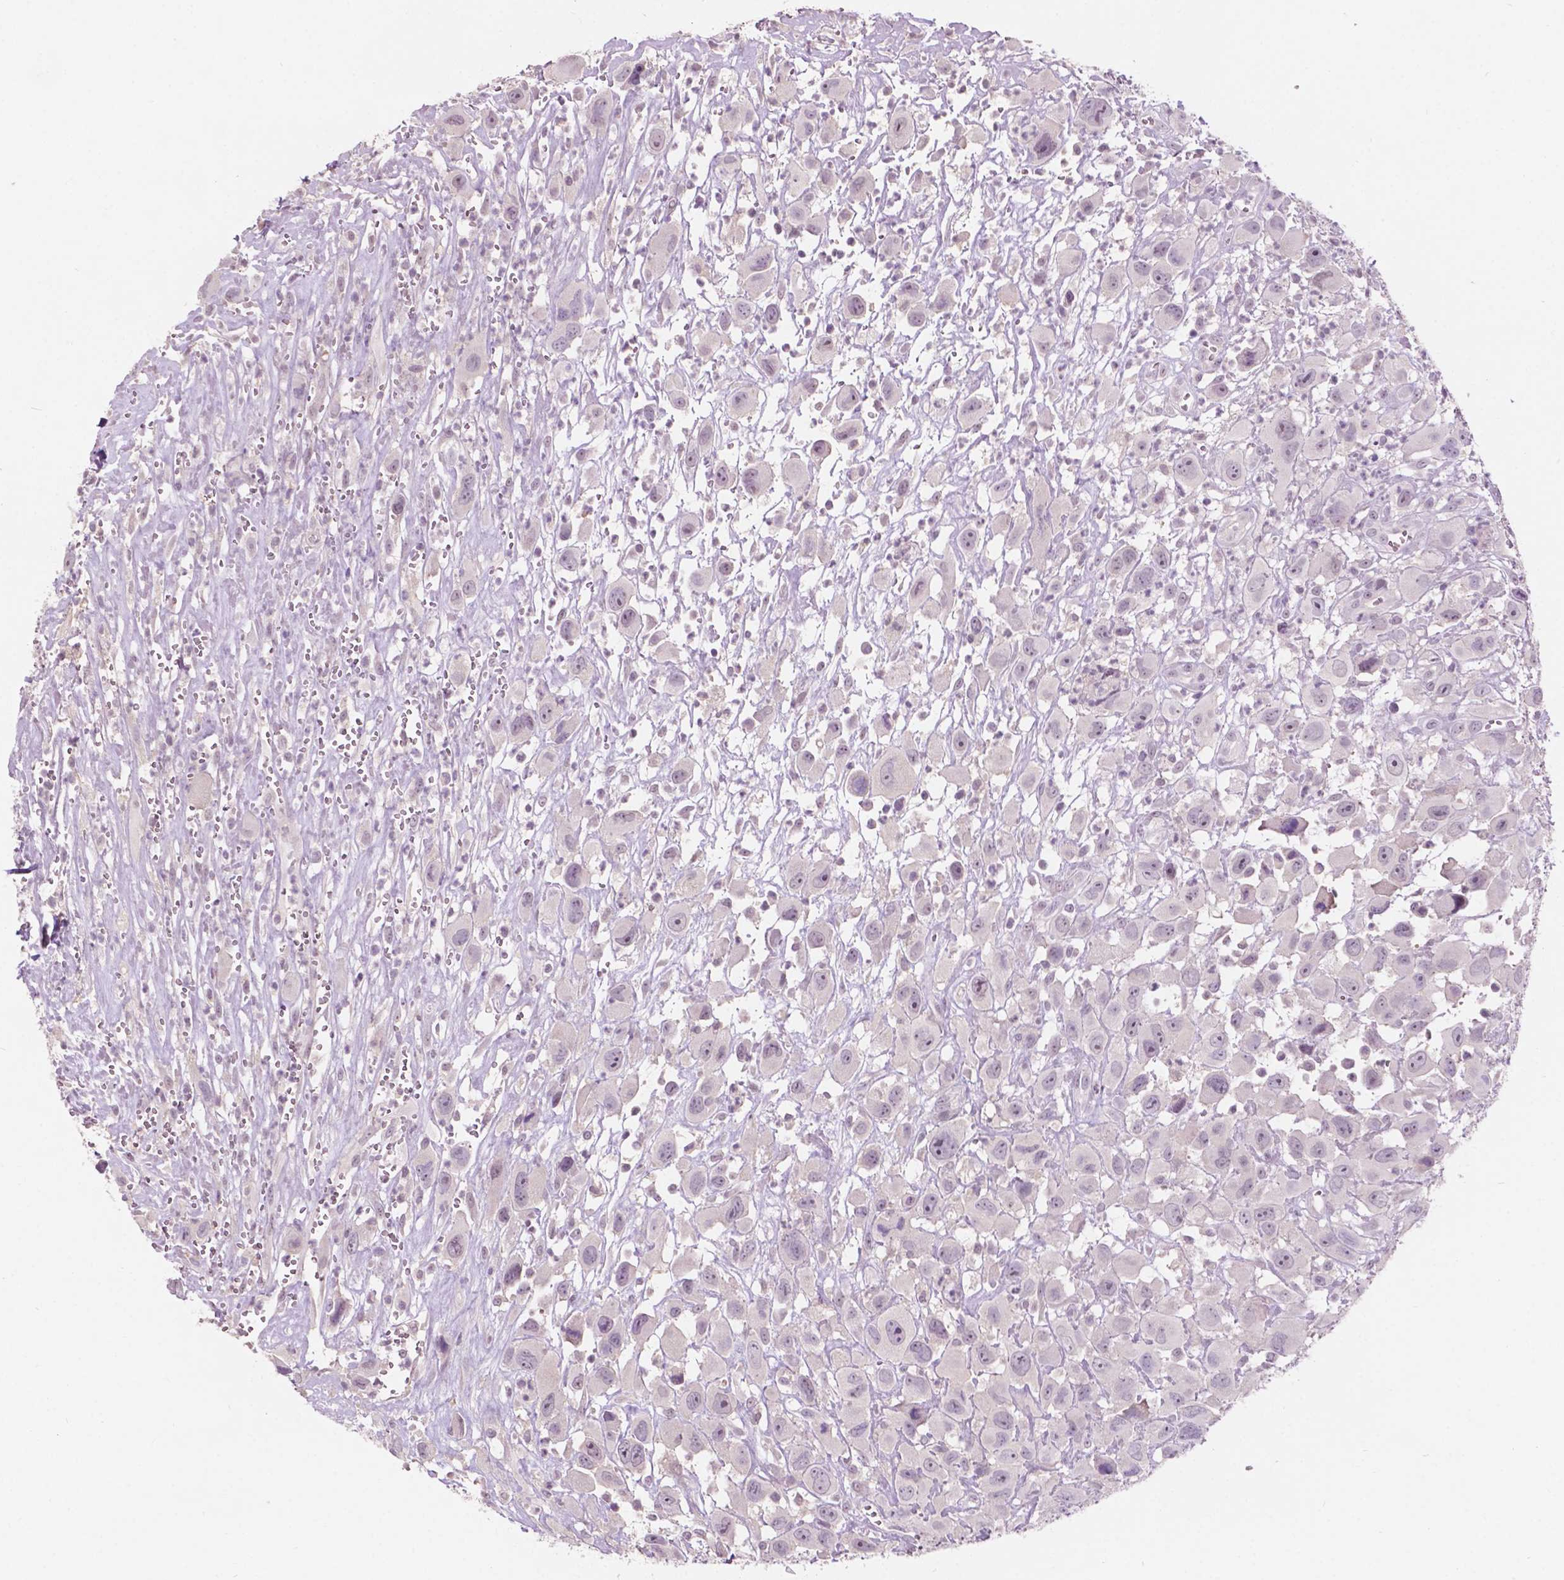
{"staining": {"intensity": "weak", "quantity": "<25%", "location": "nuclear"}, "tissue": "head and neck cancer", "cell_type": "Tumor cells", "image_type": "cancer", "snomed": [{"axis": "morphology", "description": "Squamous cell carcinoma, NOS"}, {"axis": "morphology", "description": "Squamous cell carcinoma, metastatic, NOS"}, {"axis": "topography", "description": "Oral tissue"}, {"axis": "topography", "description": "Head-Neck"}], "caption": "Photomicrograph shows no protein staining in tumor cells of squamous cell carcinoma (head and neck) tissue.", "gene": "TM6SF2", "patient": {"sex": "female", "age": 85}}